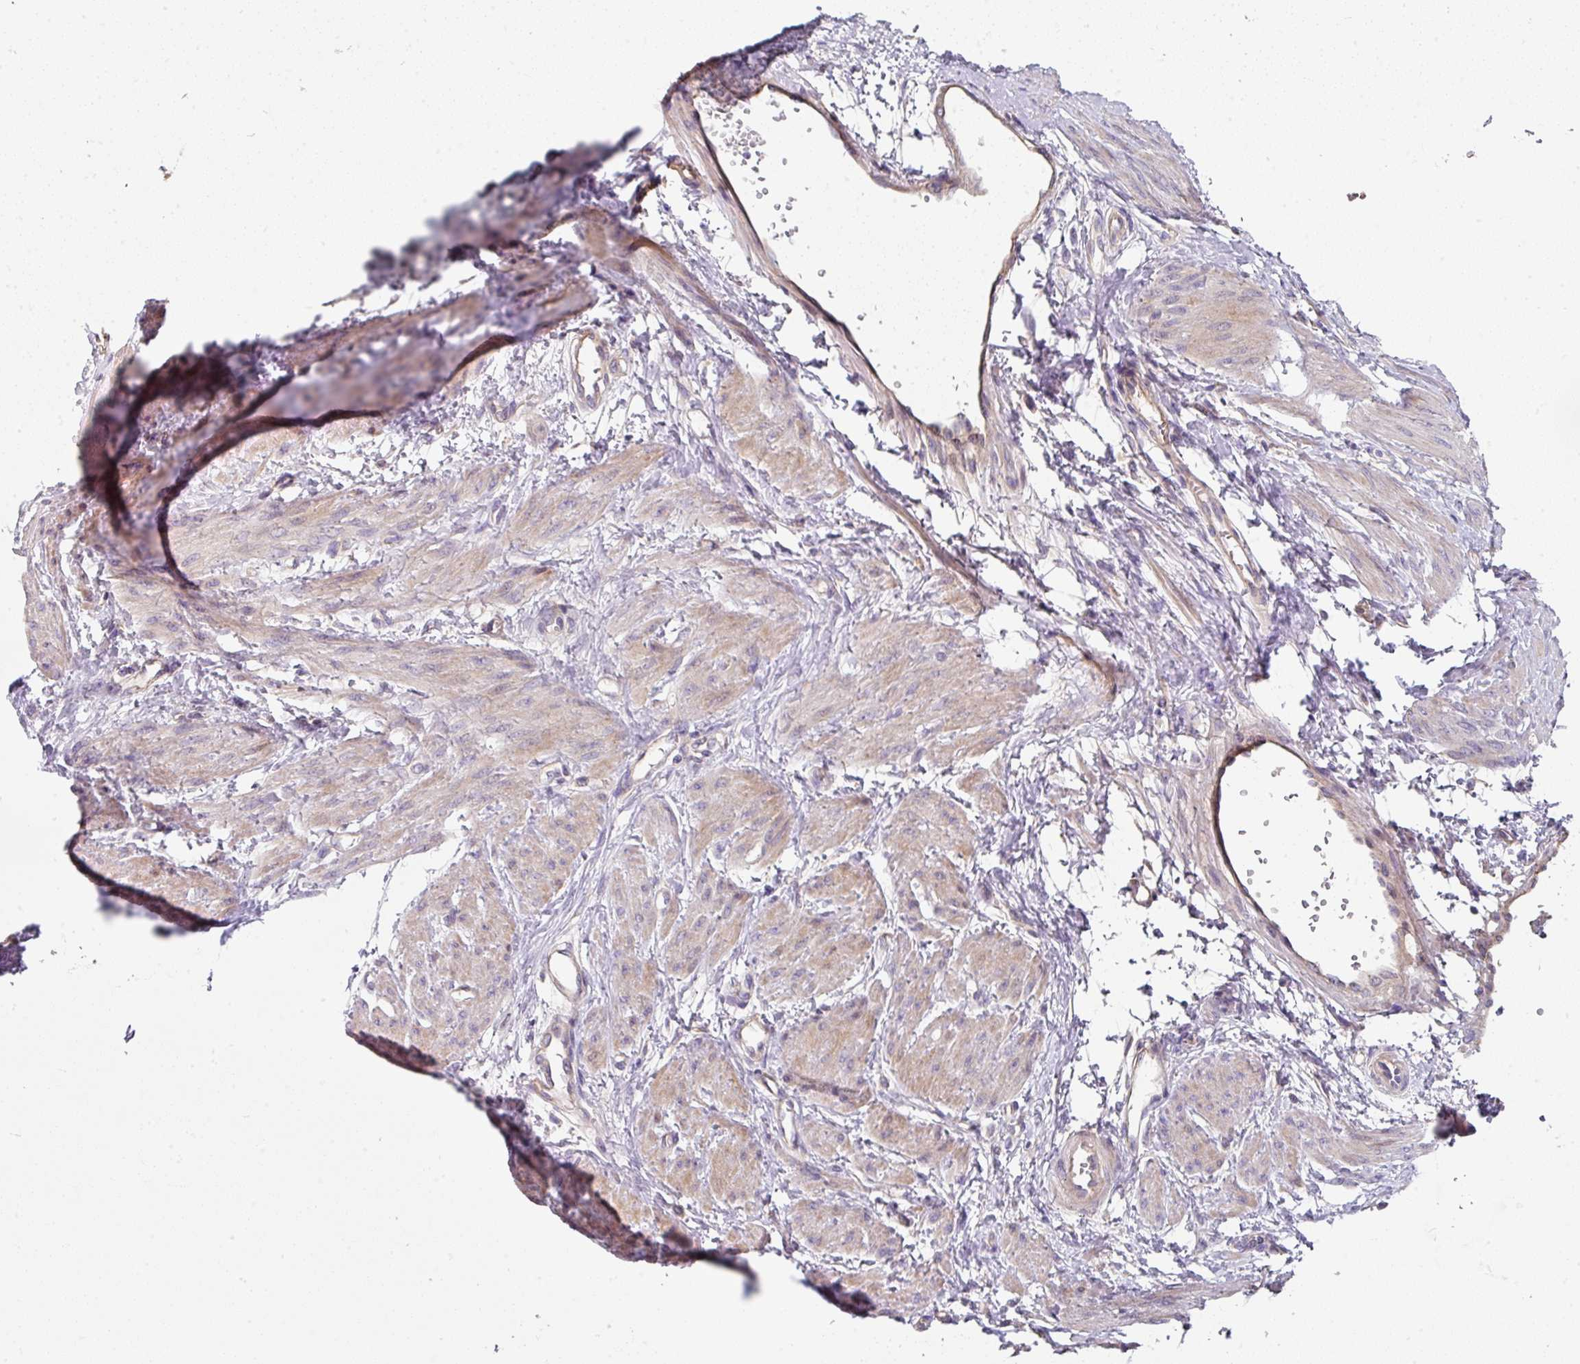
{"staining": {"intensity": "weak", "quantity": "25%-75%", "location": "cytoplasmic/membranous"}, "tissue": "smooth muscle", "cell_type": "Smooth muscle cells", "image_type": "normal", "snomed": [{"axis": "morphology", "description": "Normal tissue, NOS"}, {"axis": "topography", "description": "Smooth muscle"}, {"axis": "topography", "description": "Uterus"}], "caption": "Immunohistochemistry (IHC) of benign smooth muscle displays low levels of weak cytoplasmic/membranous expression in about 25%-75% of smooth muscle cells. (DAB IHC, brown staining for protein, blue staining for nuclei).", "gene": "C4orf48", "patient": {"sex": "female", "age": 39}}